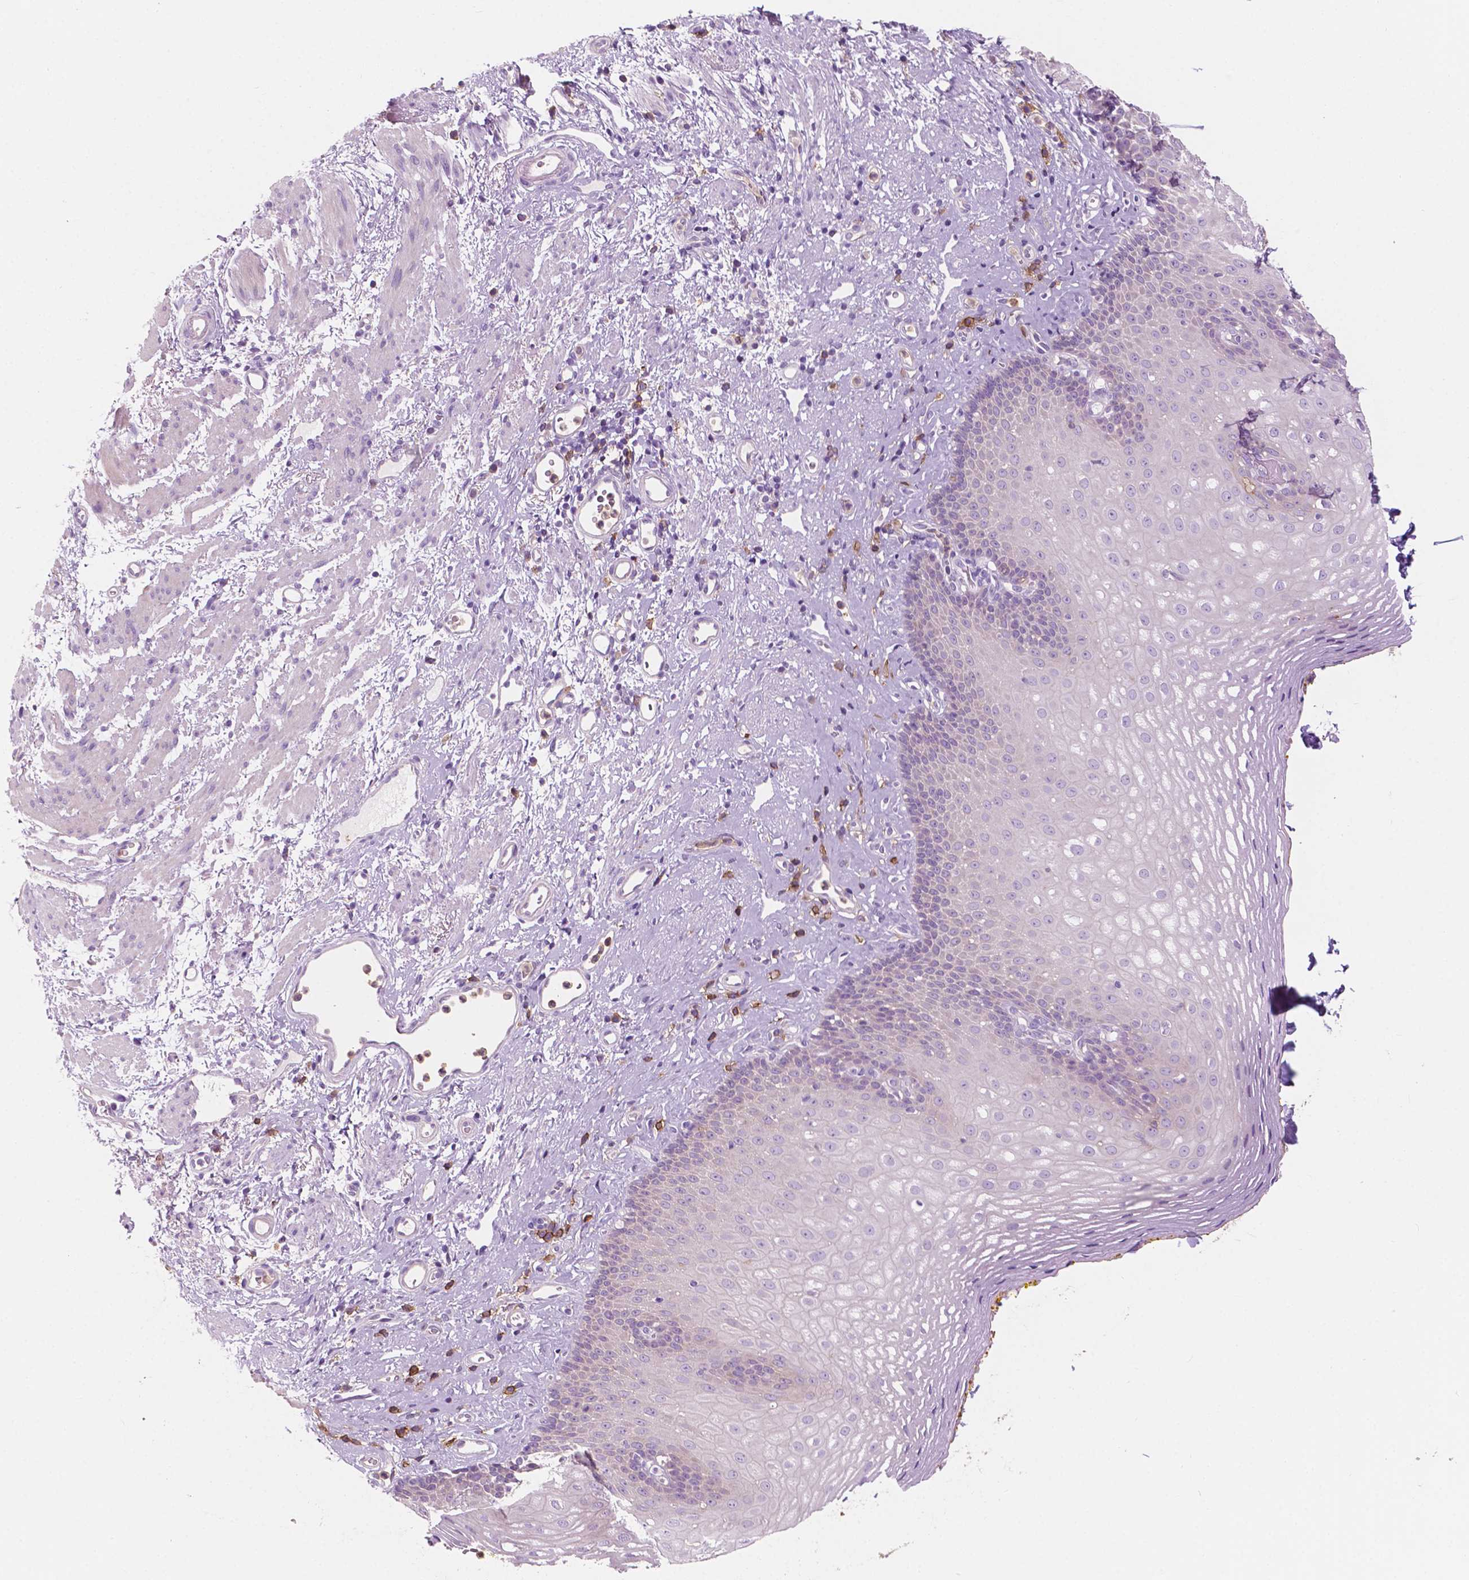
{"staining": {"intensity": "negative", "quantity": "none", "location": "none"}, "tissue": "esophagus", "cell_type": "Squamous epithelial cells", "image_type": "normal", "snomed": [{"axis": "morphology", "description": "Normal tissue, NOS"}, {"axis": "topography", "description": "Esophagus"}], "caption": "Photomicrograph shows no significant protein staining in squamous epithelial cells of unremarkable esophagus. (DAB IHC visualized using brightfield microscopy, high magnification).", "gene": "SEMA4A", "patient": {"sex": "female", "age": 68}}